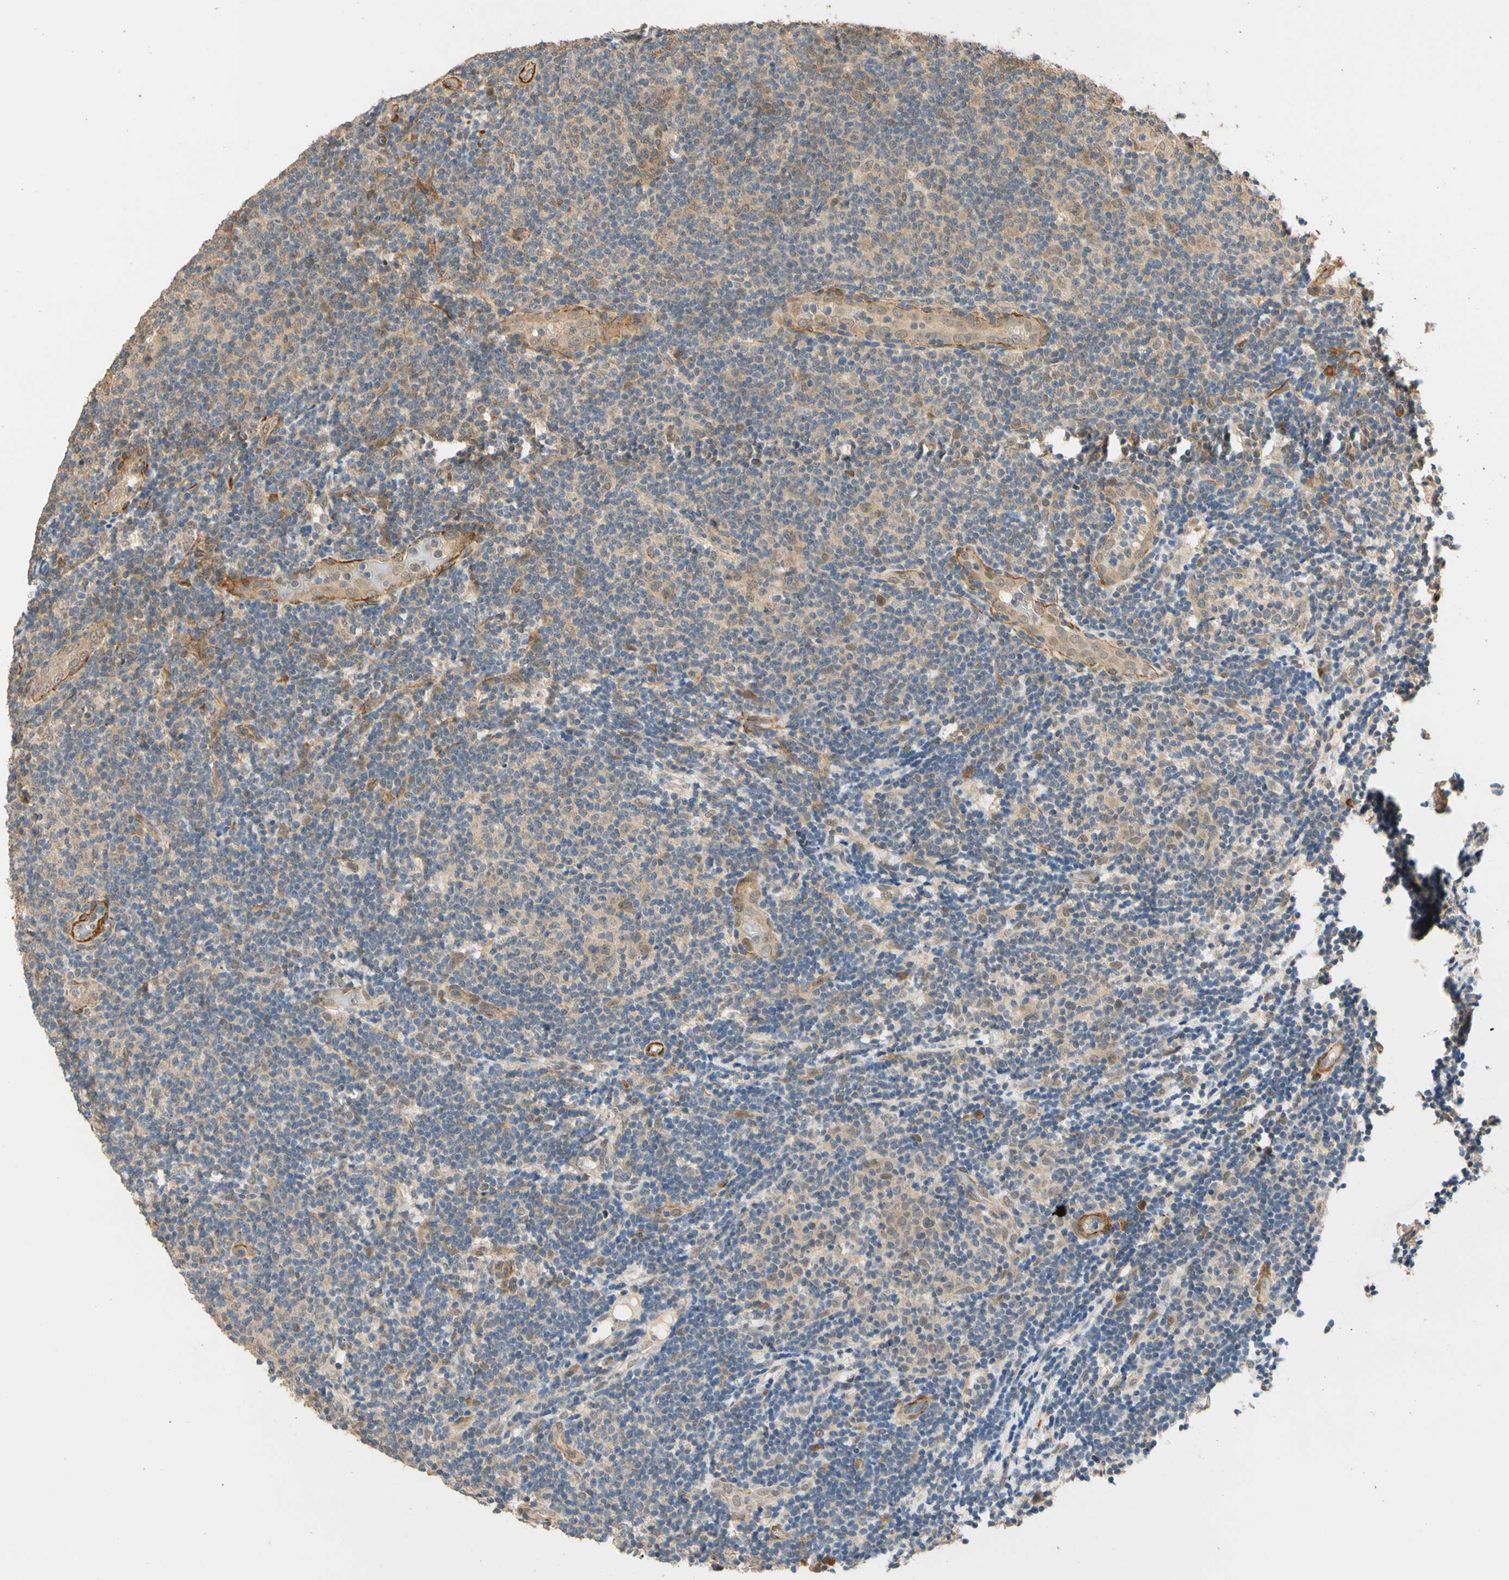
{"staining": {"intensity": "weak", "quantity": "<25%", "location": "cytoplasmic/membranous,nuclear"}, "tissue": "lymphoma", "cell_type": "Tumor cells", "image_type": "cancer", "snomed": [{"axis": "morphology", "description": "Malignant lymphoma, non-Hodgkin's type, Low grade"}, {"axis": "topography", "description": "Lymph node"}], "caption": "This is a image of immunohistochemistry staining of low-grade malignant lymphoma, non-Hodgkin's type, which shows no expression in tumor cells.", "gene": "QSER1", "patient": {"sex": "male", "age": 83}}